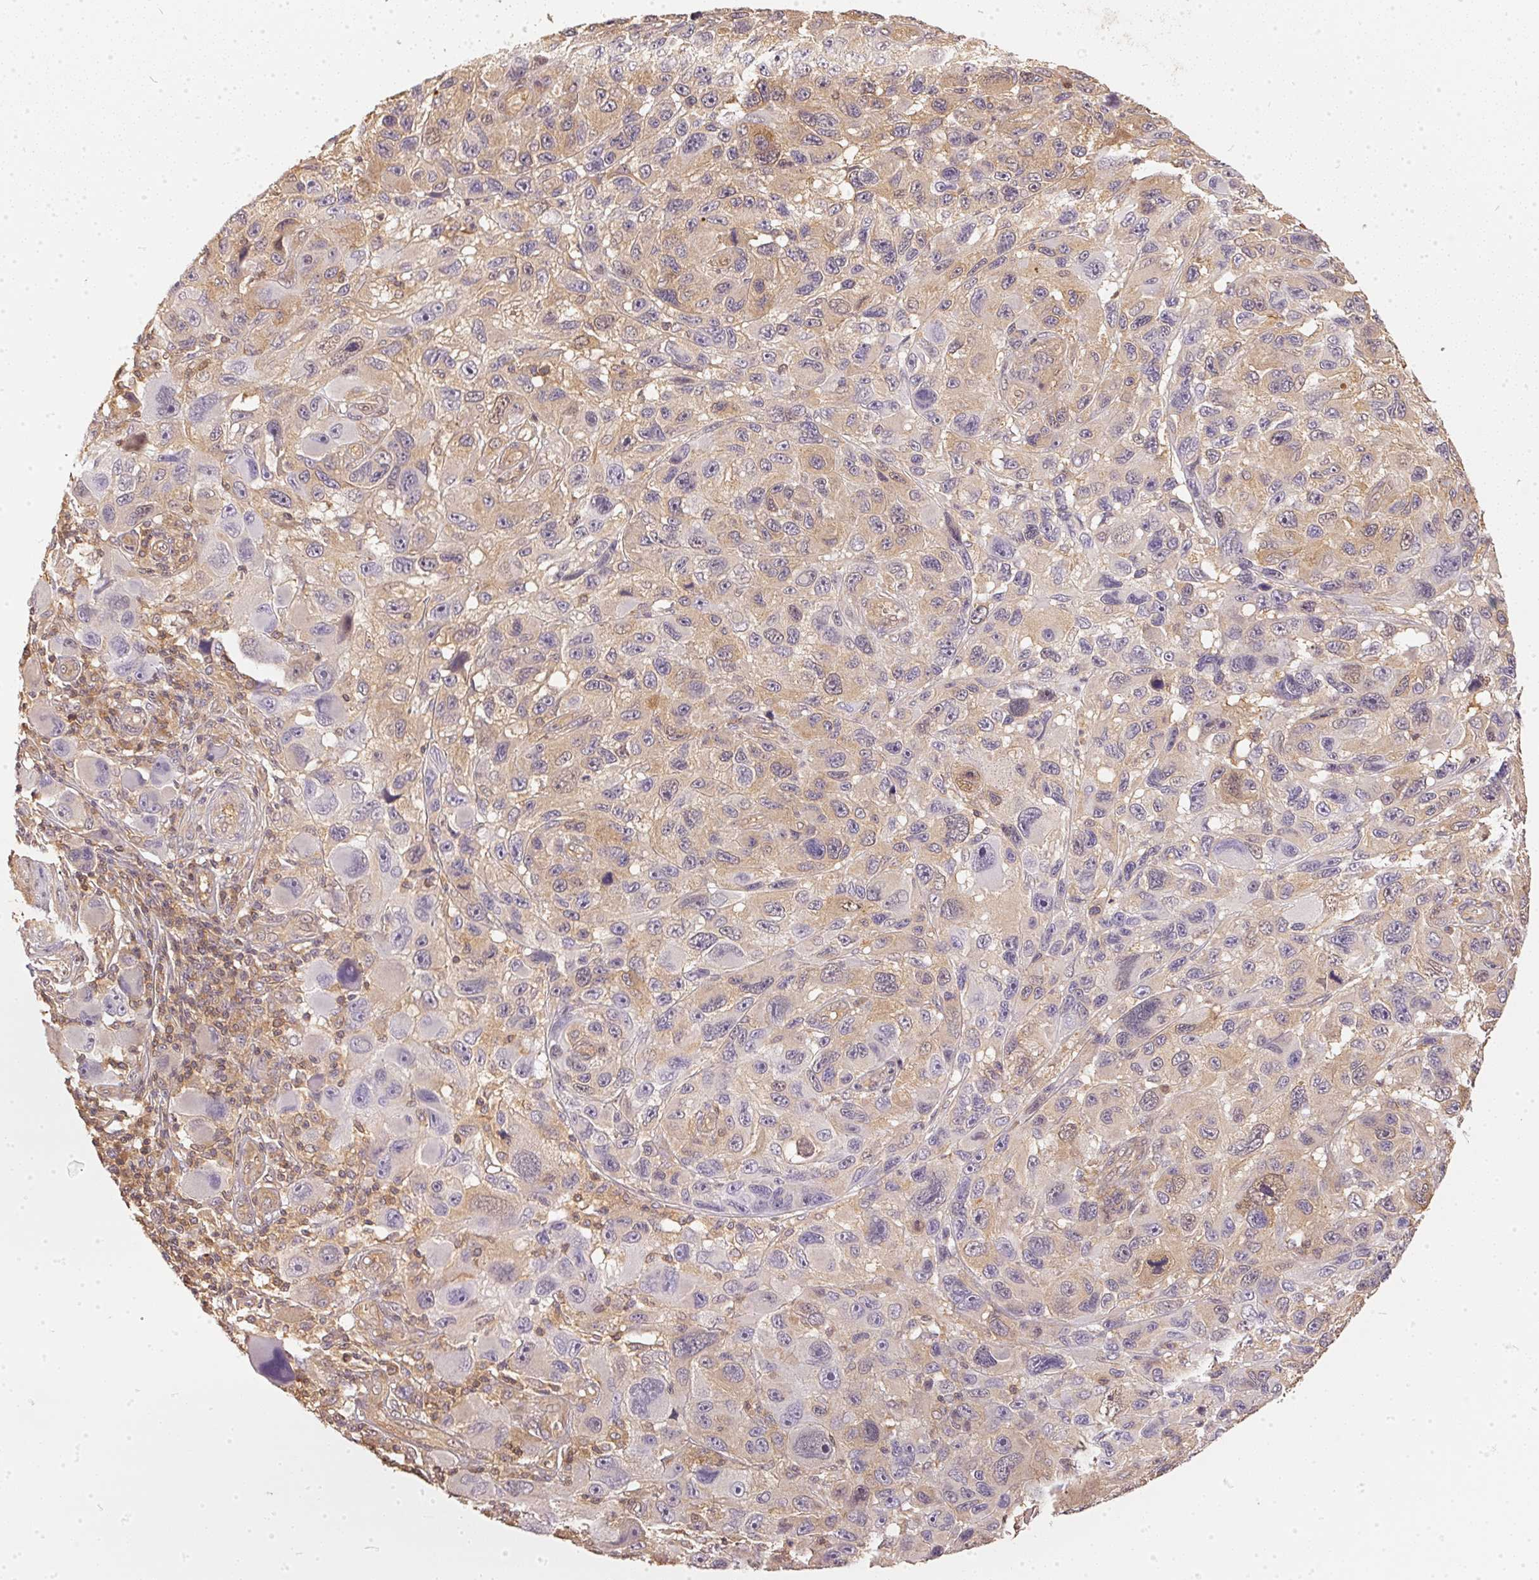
{"staining": {"intensity": "weak", "quantity": "<25%", "location": "cytoplasmic/membranous"}, "tissue": "melanoma", "cell_type": "Tumor cells", "image_type": "cancer", "snomed": [{"axis": "morphology", "description": "Malignant melanoma, NOS"}, {"axis": "topography", "description": "Skin"}], "caption": "Tumor cells show no significant positivity in melanoma.", "gene": "BLMH", "patient": {"sex": "male", "age": 53}}